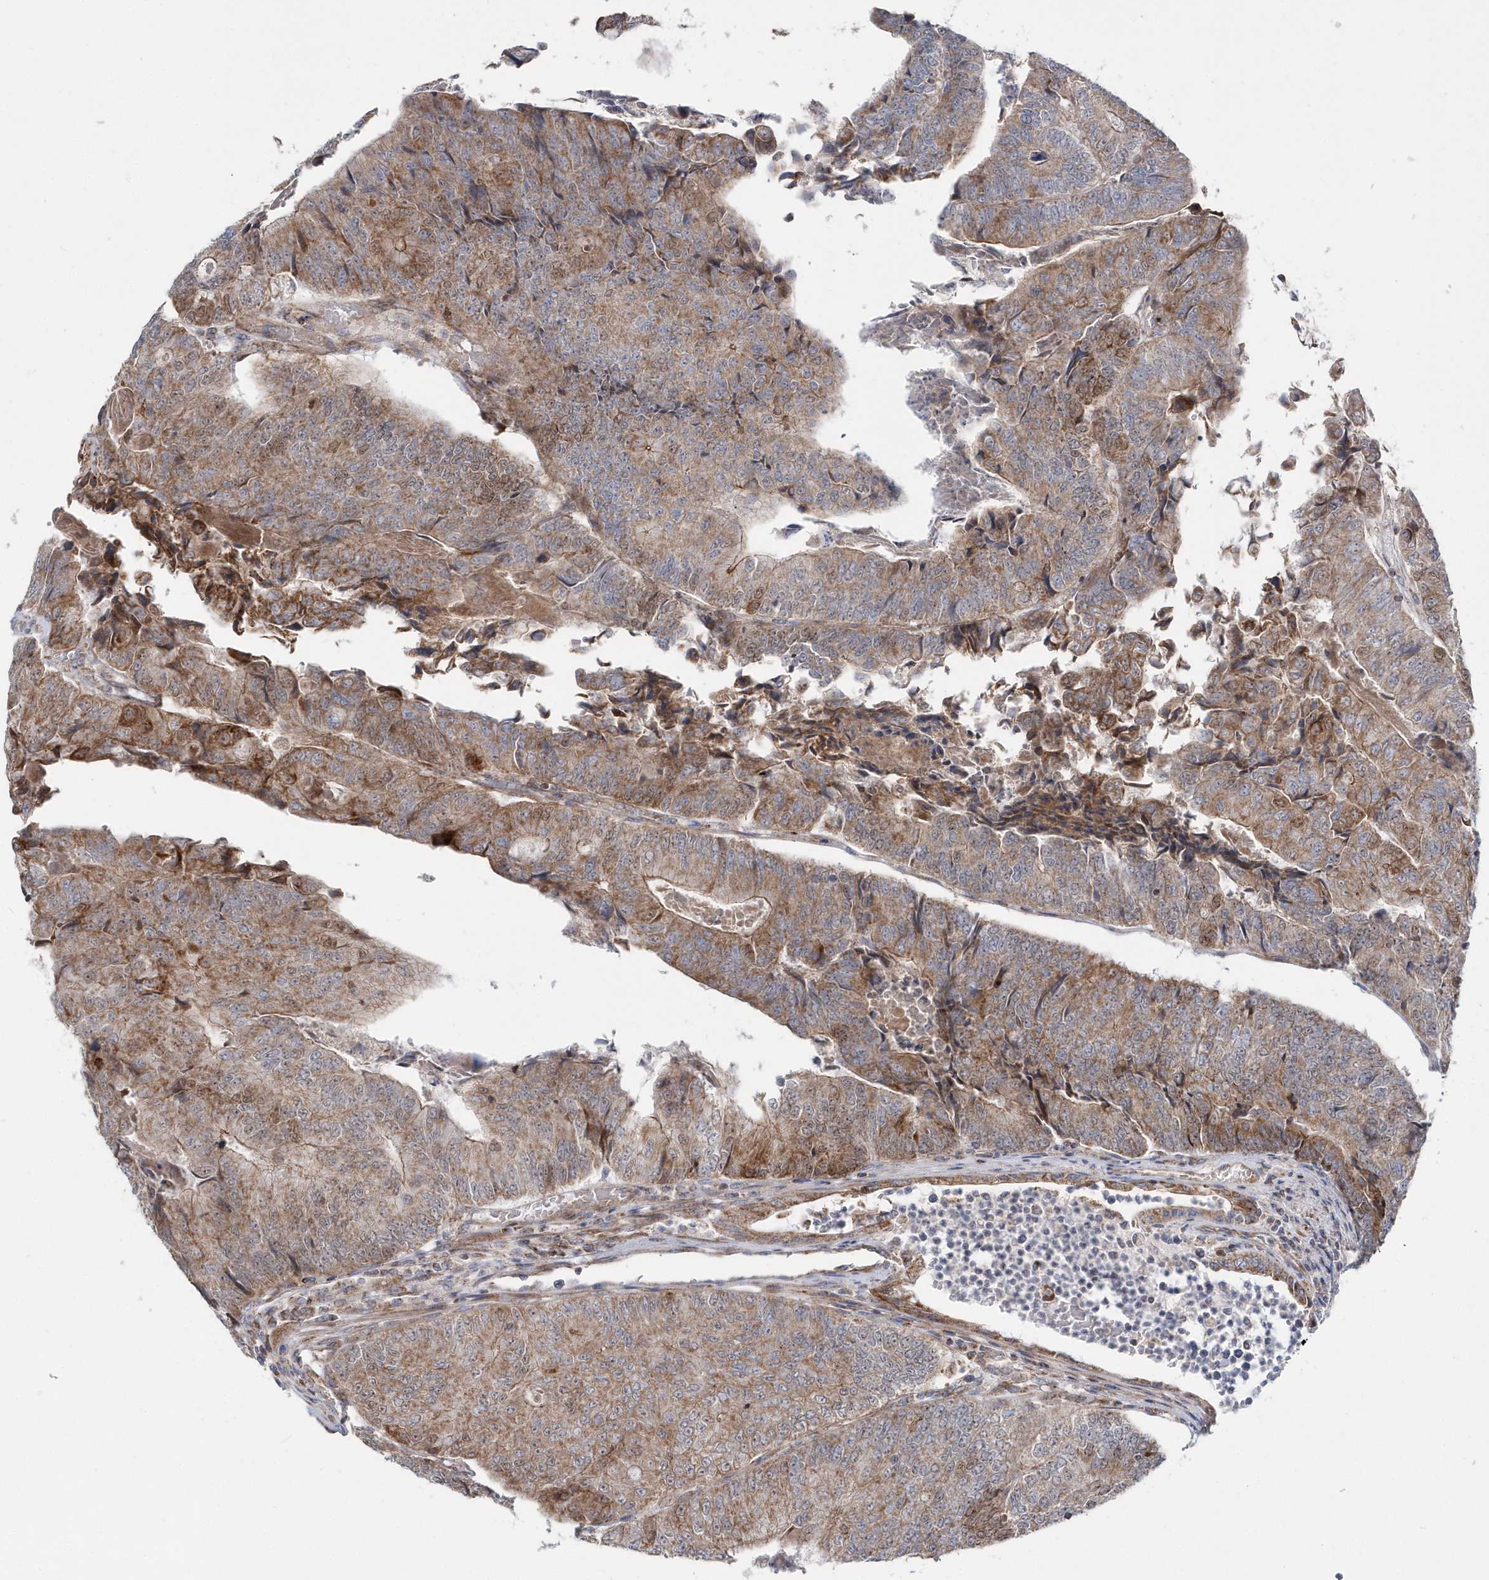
{"staining": {"intensity": "moderate", "quantity": ">75%", "location": "cytoplasmic/membranous"}, "tissue": "colorectal cancer", "cell_type": "Tumor cells", "image_type": "cancer", "snomed": [{"axis": "morphology", "description": "Adenocarcinoma, NOS"}, {"axis": "topography", "description": "Colon"}], "caption": "IHC staining of colorectal adenocarcinoma, which shows medium levels of moderate cytoplasmic/membranous positivity in approximately >75% of tumor cells indicating moderate cytoplasmic/membranous protein staining. The staining was performed using DAB (3,3'-diaminobenzidine) (brown) for protein detection and nuclei were counterstained in hematoxylin (blue).", "gene": "OPA1", "patient": {"sex": "female", "age": 67}}